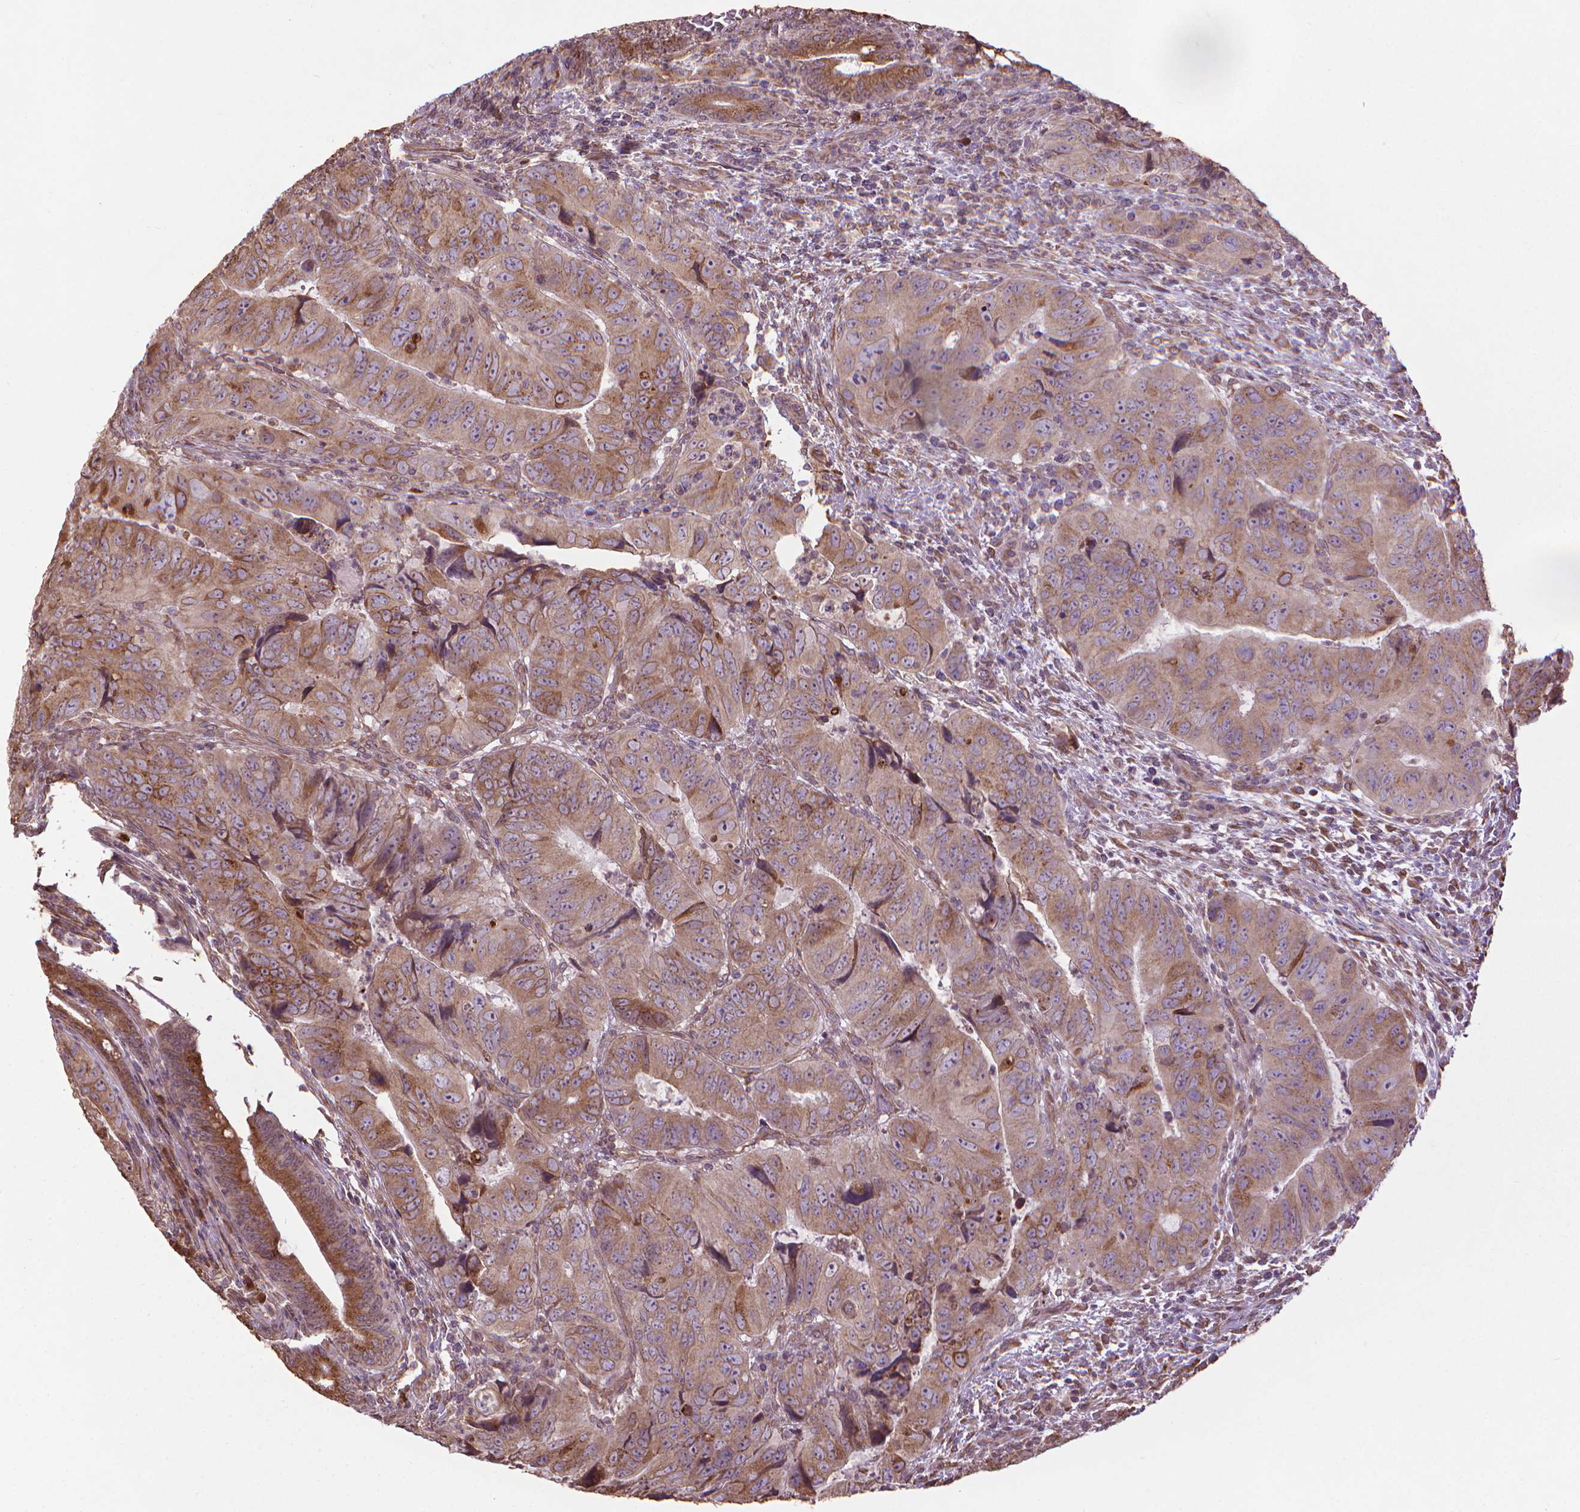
{"staining": {"intensity": "moderate", "quantity": ">75%", "location": "cytoplasmic/membranous"}, "tissue": "colorectal cancer", "cell_type": "Tumor cells", "image_type": "cancer", "snomed": [{"axis": "morphology", "description": "Adenocarcinoma, NOS"}, {"axis": "topography", "description": "Colon"}], "caption": "Moderate cytoplasmic/membranous positivity is present in approximately >75% of tumor cells in adenocarcinoma (colorectal).", "gene": "GAS1", "patient": {"sex": "male", "age": 79}}